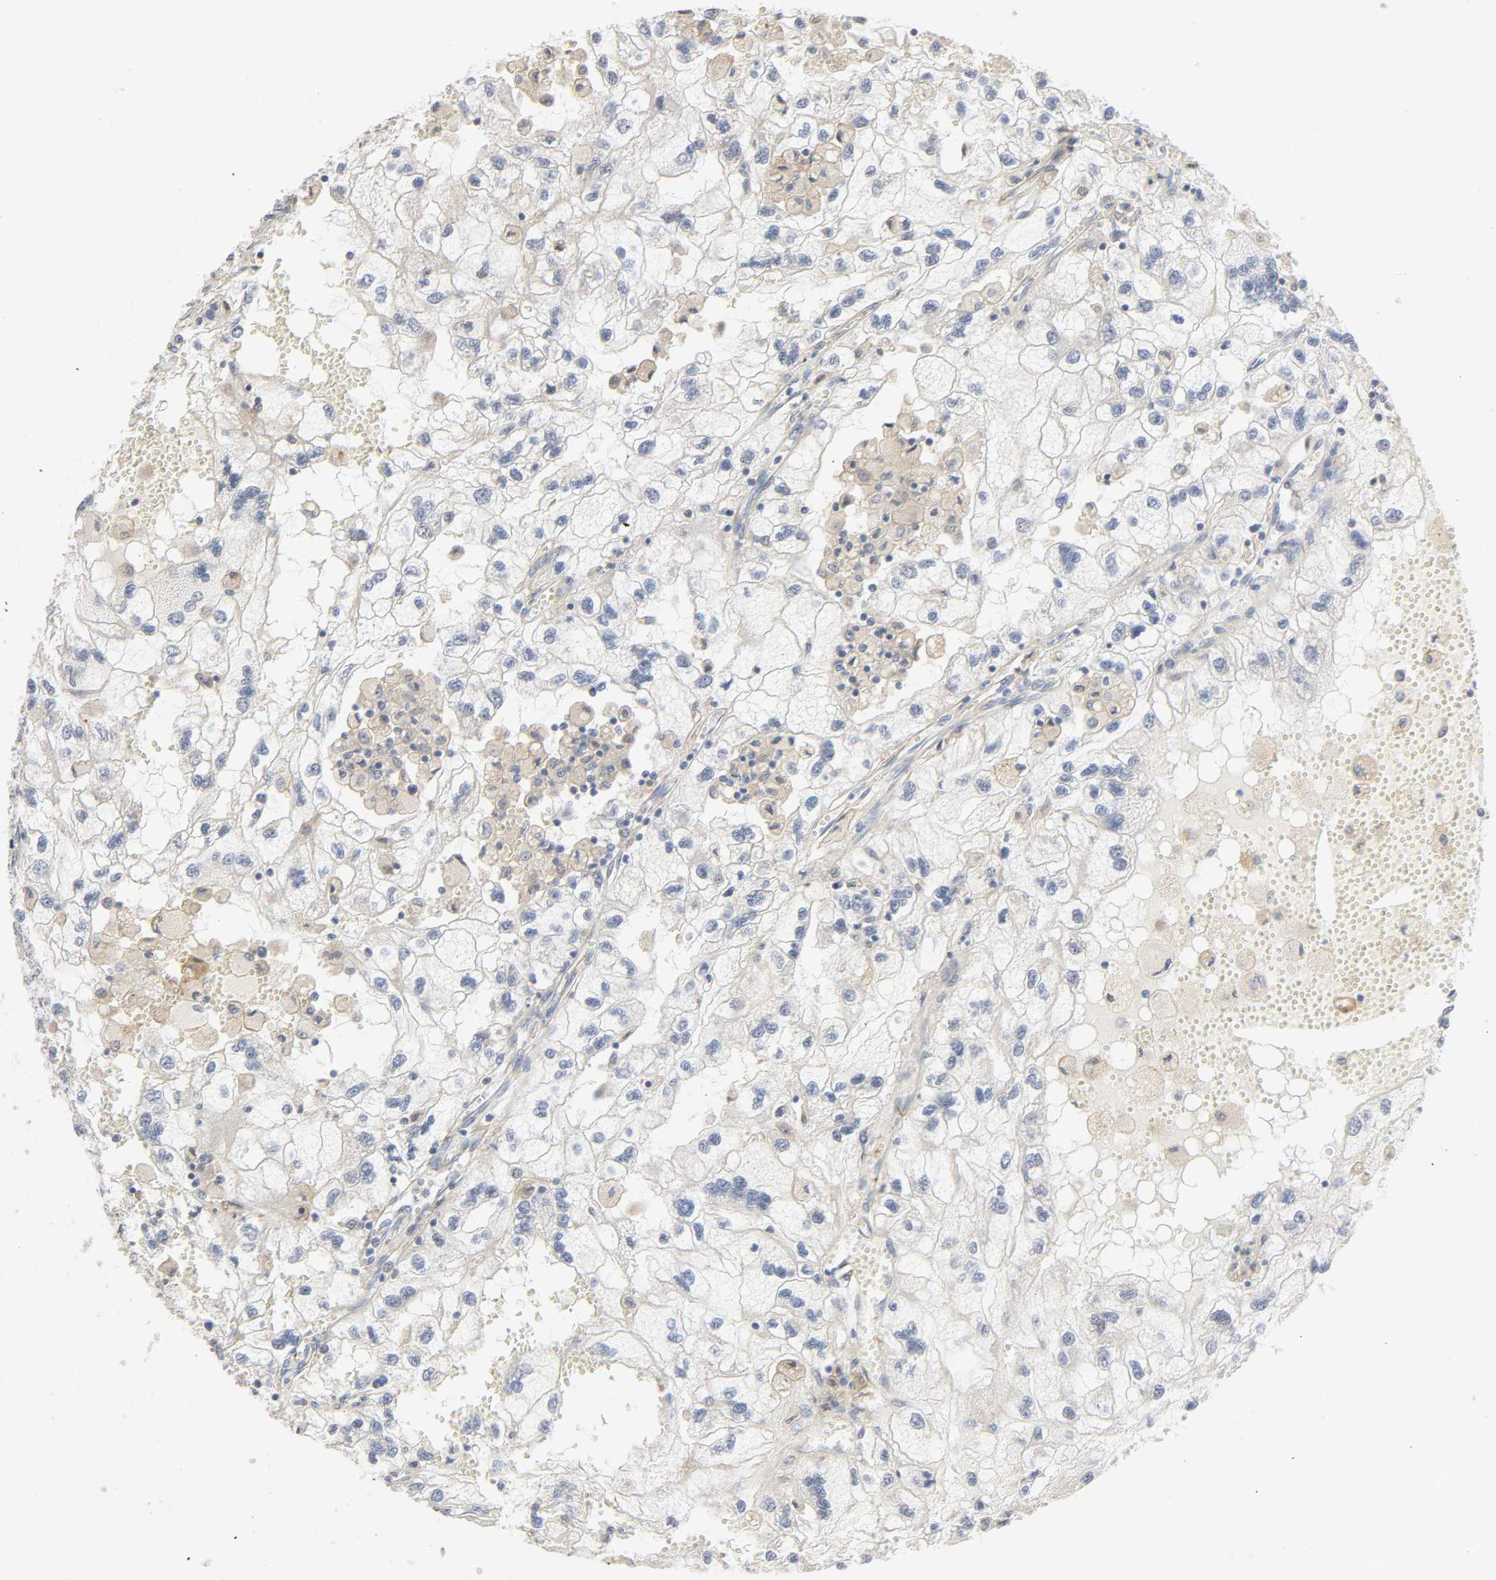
{"staining": {"intensity": "weak", "quantity": "<25%", "location": "cytoplasmic/membranous"}, "tissue": "renal cancer", "cell_type": "Tumor cells", "image_type": "cancer", "snomed": [{"axis": "morphology", "description": "Normal tissue, NOS"}, {"axis": "morphology", "description": "Adenocarcinoma, NOS"}, {"axis": "topography", "description": "Kidney"}], "caption": "The micrograph demonstrates no staining of tumor cells in adenocarcinoma (renal). (Immunohistochemistry (ihc), brightfield microscopy, high magnification).", "gene": "FAM118A", "patient": {"sex": "male", "age": 71}}